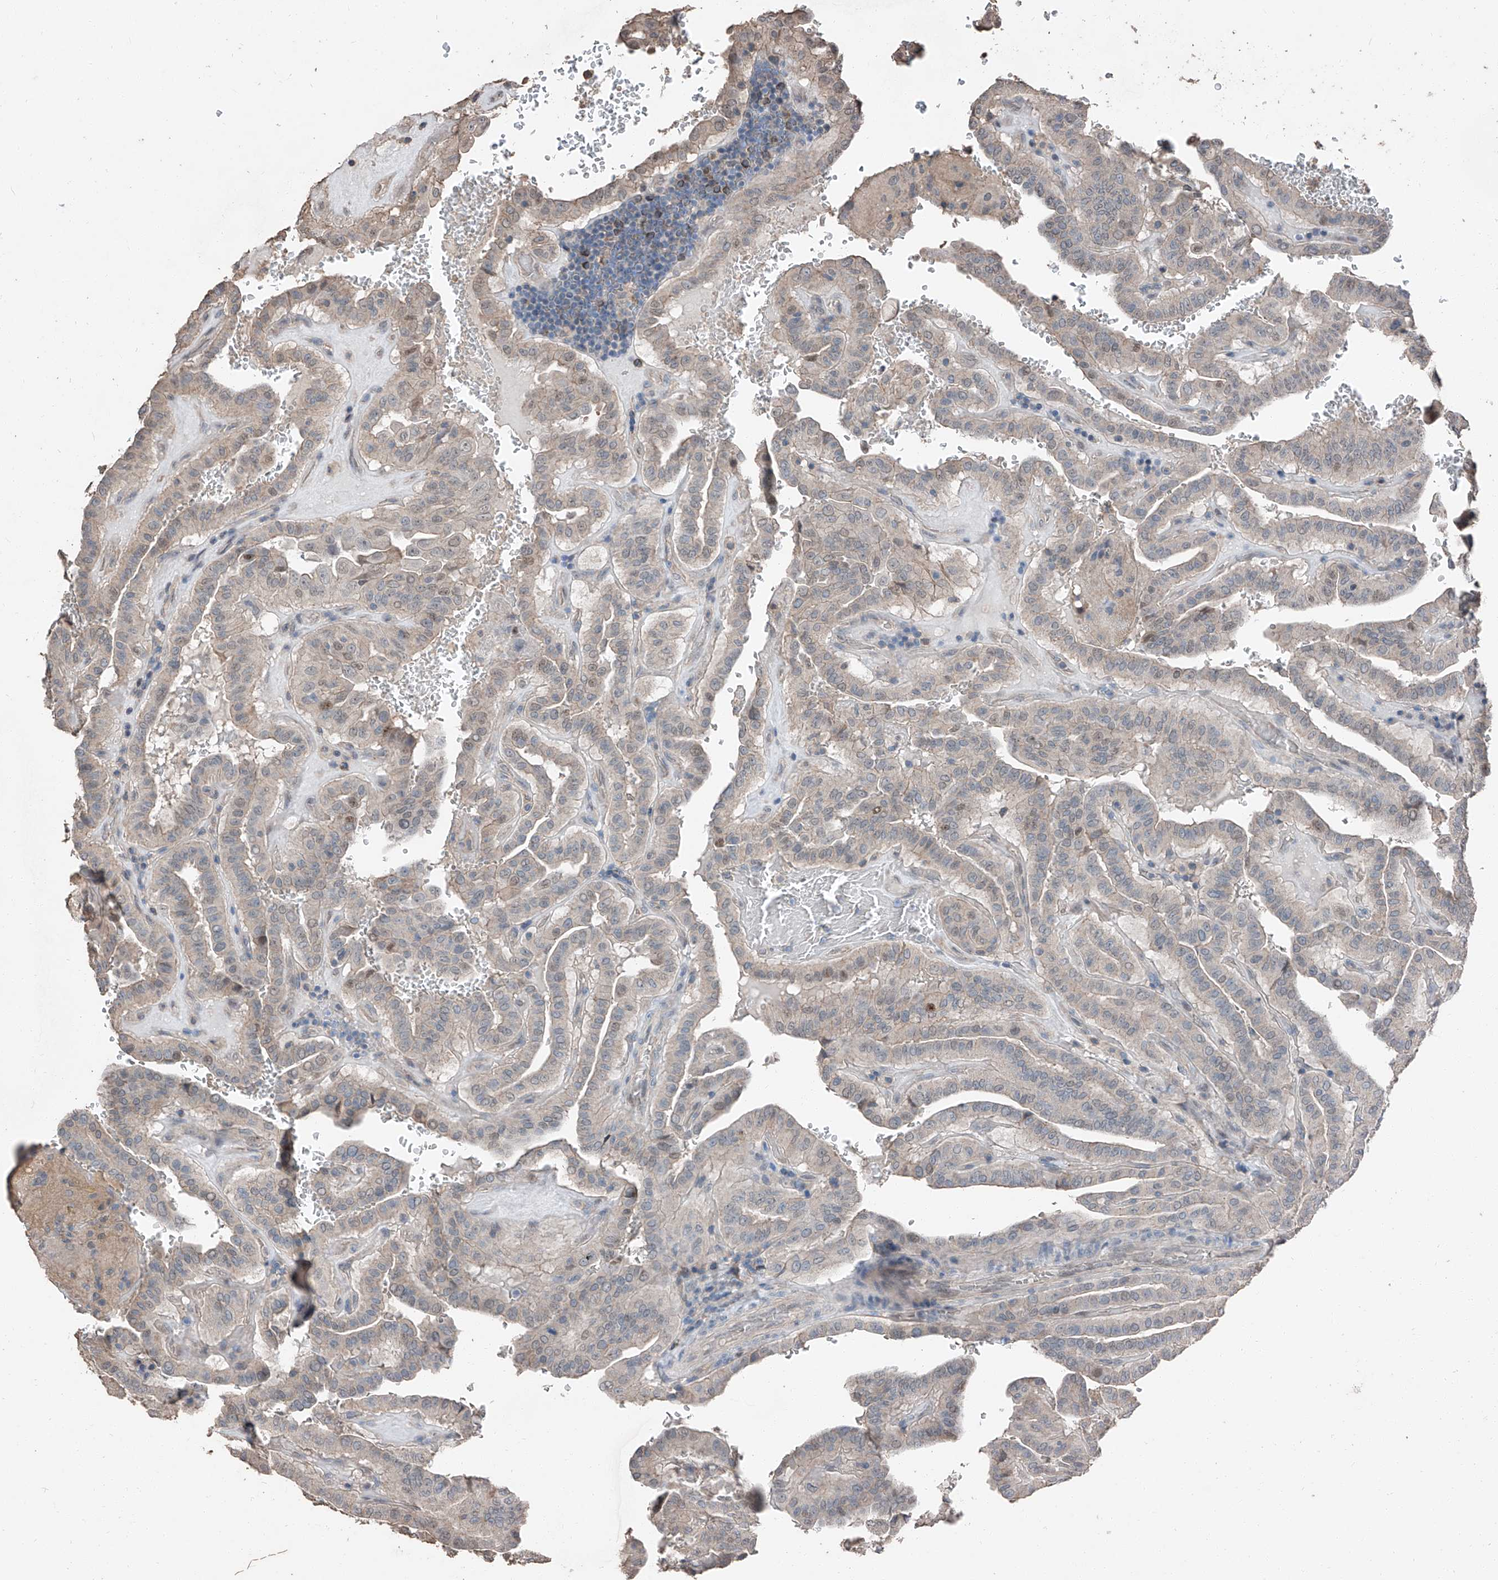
{"staining": {"intensity": "weak", "quantity": "25%-75%", "location": "cytoplasmic/membranous,nuclear"}, "tissue": "thyroid cancer", "cell_type": "Tumor cells", "image_type": "cancer", "snomed": [{"axis": "morphology", "description": "Papillary adenocarcinoma, NOS"}, {"axis": "topography", "description": "Thyroid gland"}], "caption": "Immunohistochemical staining of thyroid papillary adenocarcinoma exhibits low levels of weak cytoplasmic/membranous and nuclear protein positivity in about 25%-75% of tumor cells.", "gene": "MAMLD1", "patient": {"sex": "male", "age": 77}}